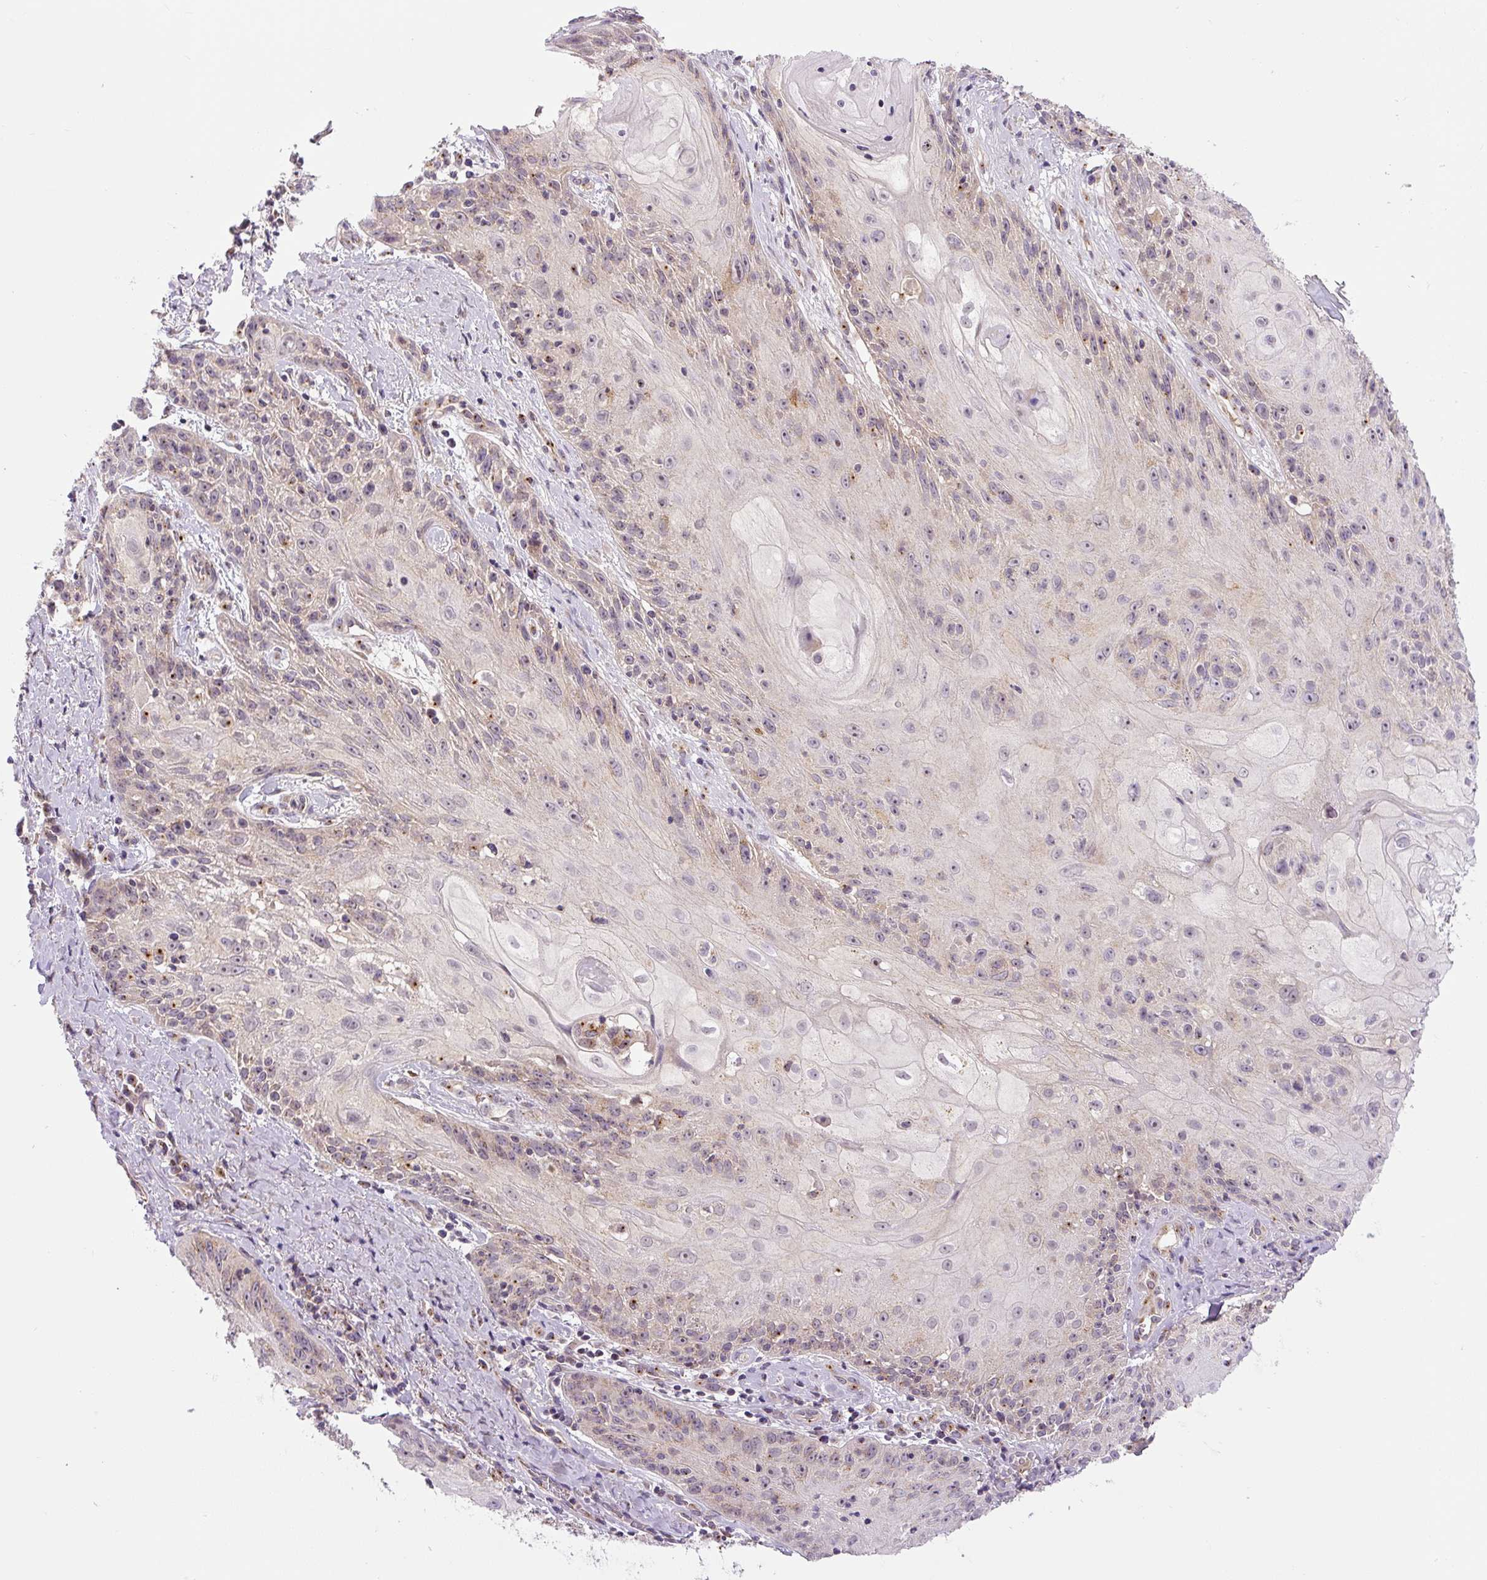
{"staining": {"intensity": "weak", "quantity": "<25%", "location": "cytoplasmic/membranous"}, "tissue": "skin cancer", "cell_type": "Tumor cells", "image_type": "cancer", "snomed": [{"axis": "morphology", "description": "Squamous cell carcinoma, NOS"}, {"axis": "topography", "description": "Skin"}, {"axis": "topography", "description": "Vulva"}], "caption": "DAB immunohistochemical staining of human skin cancer displays no significant expression in tumor cells. (Brightfield microscopy of DAB (3,3'-diaminobenzidine) immunohistochemistry at high magnification).", "gene": "PCM1", "patient": {"sex": "female", "age": 76}}